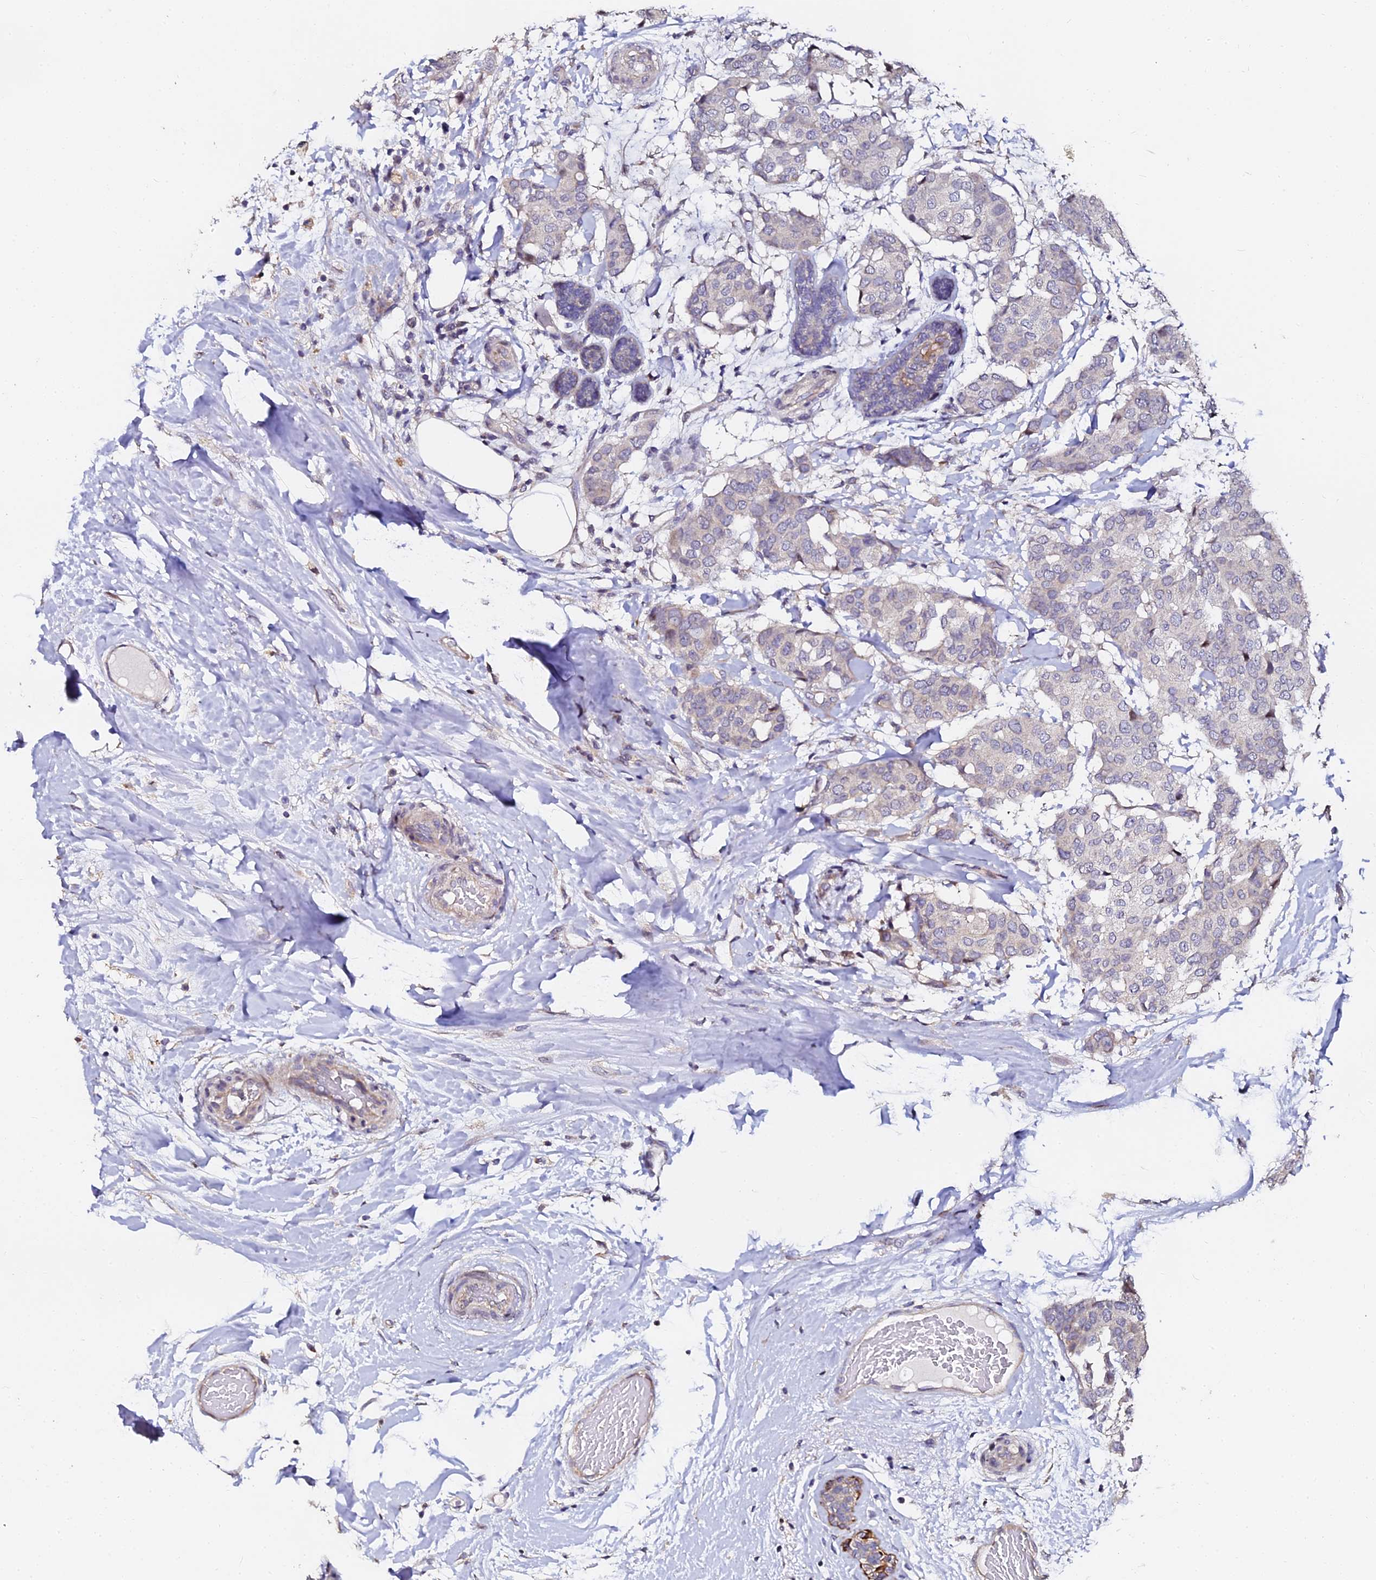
{"staining": {"intensity": "negative", "quantity": "none", "location": "none"}, "tissue": "breast cancer", "cell_type": "Tumor cells", "image_type": "cancer", "snomed": [{"axis": "morphology", "description": "Duct carcinoma"}, {"axis": "topography", "description": "Breast"}], "caption": "Tumor cells show no significant protein positivity in breast invasive ductal carcinoma.", "gene": "GPN3", "patient": {"sex": "female", "age": 75}}